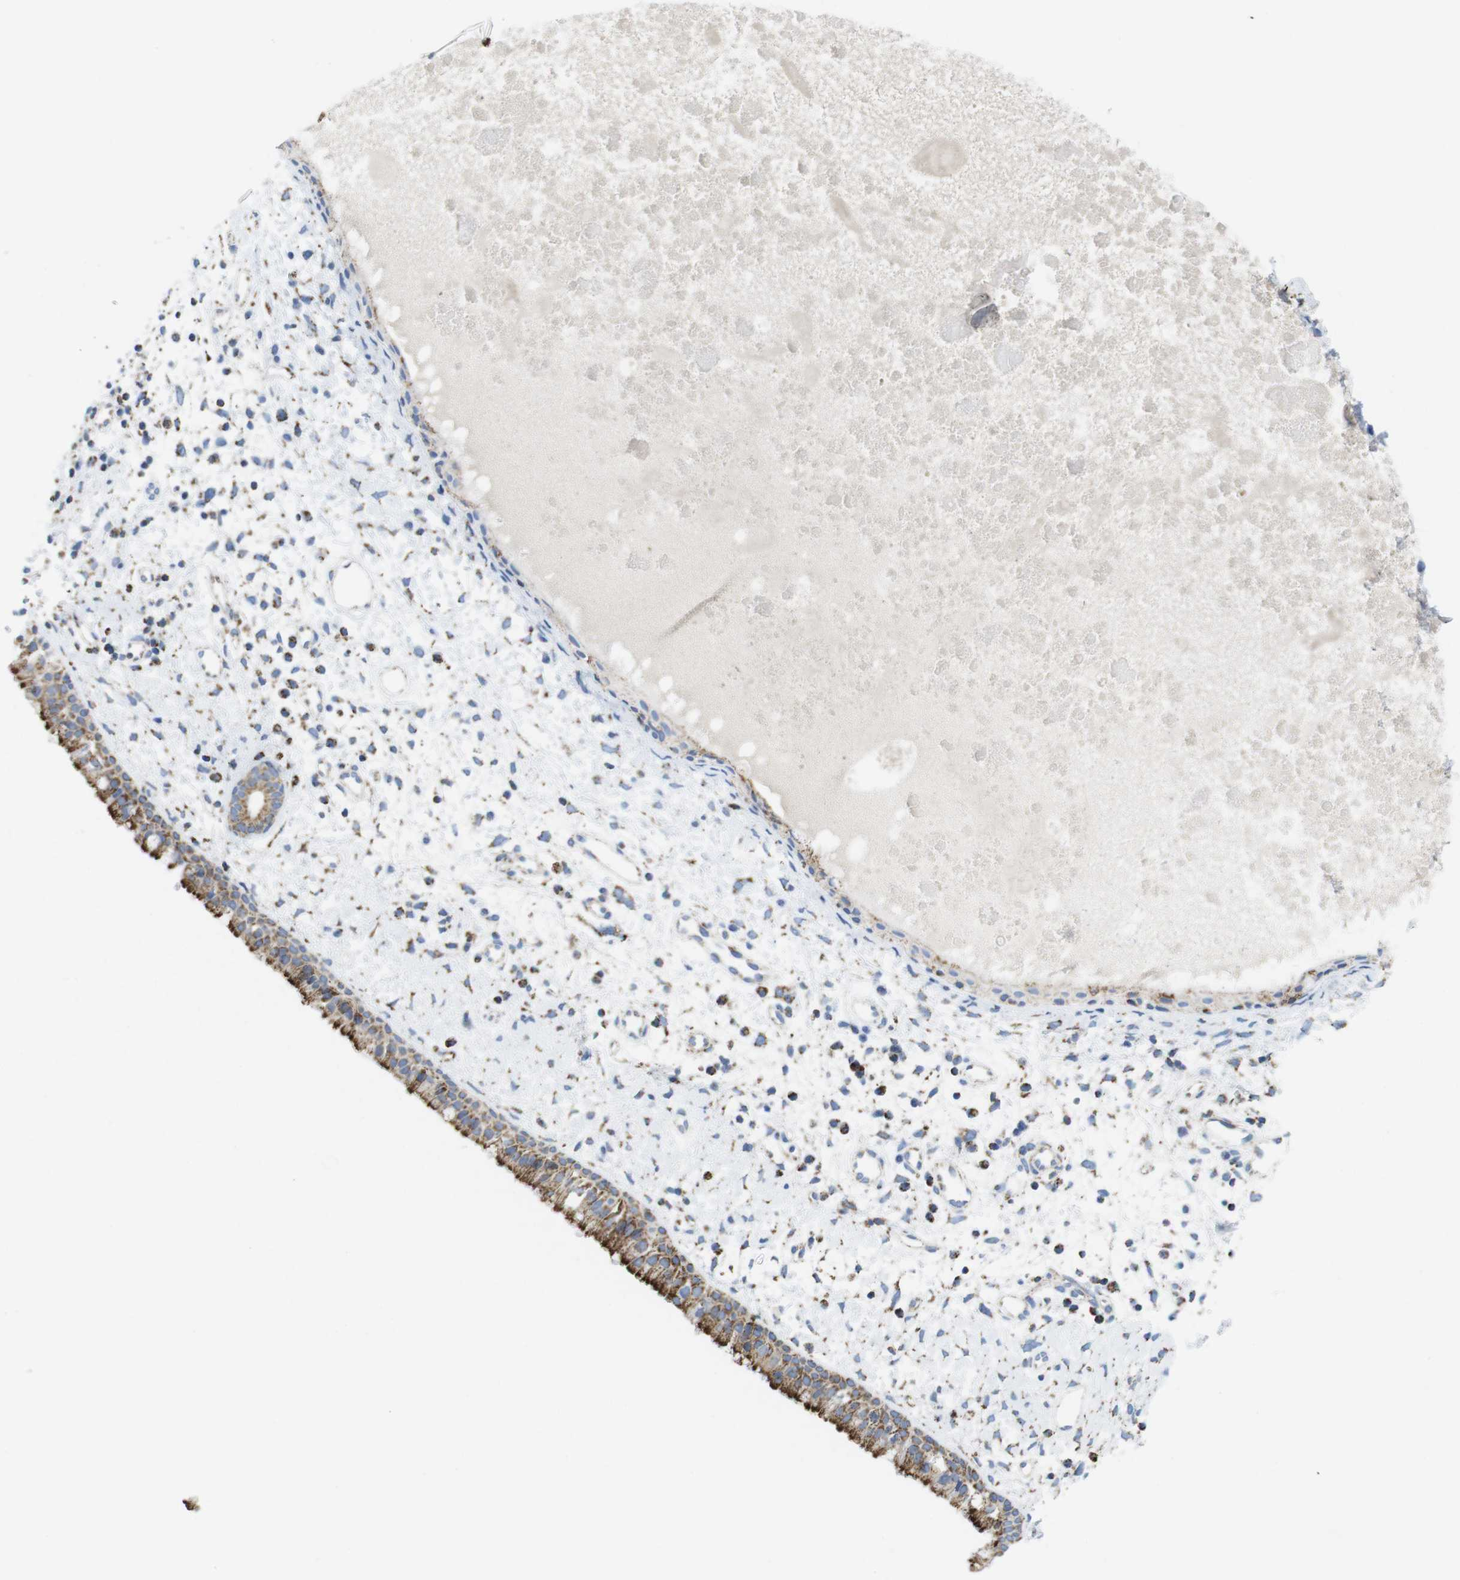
{"staining": {"intensity": "strong", "quantity": ">75%", "location": "cytoplasmic/membranous"}, "tissue": "nasopharynx", "cell_type": "Respiratory epithelial cells", "image_type": "normal", "snomed": [{"axis": "morphology", "description": "Normal tissue, NOS"}, {"axis": "topography", "description": "Nasopharynx"}], "caption": "Strong cytoplasmic/membranous protein positivity is seen in about >75% of respiratory epithelial cells in nasopharynx.", "gene": "ATP5PO", "patient": {"sex": "male", "age": 22}}